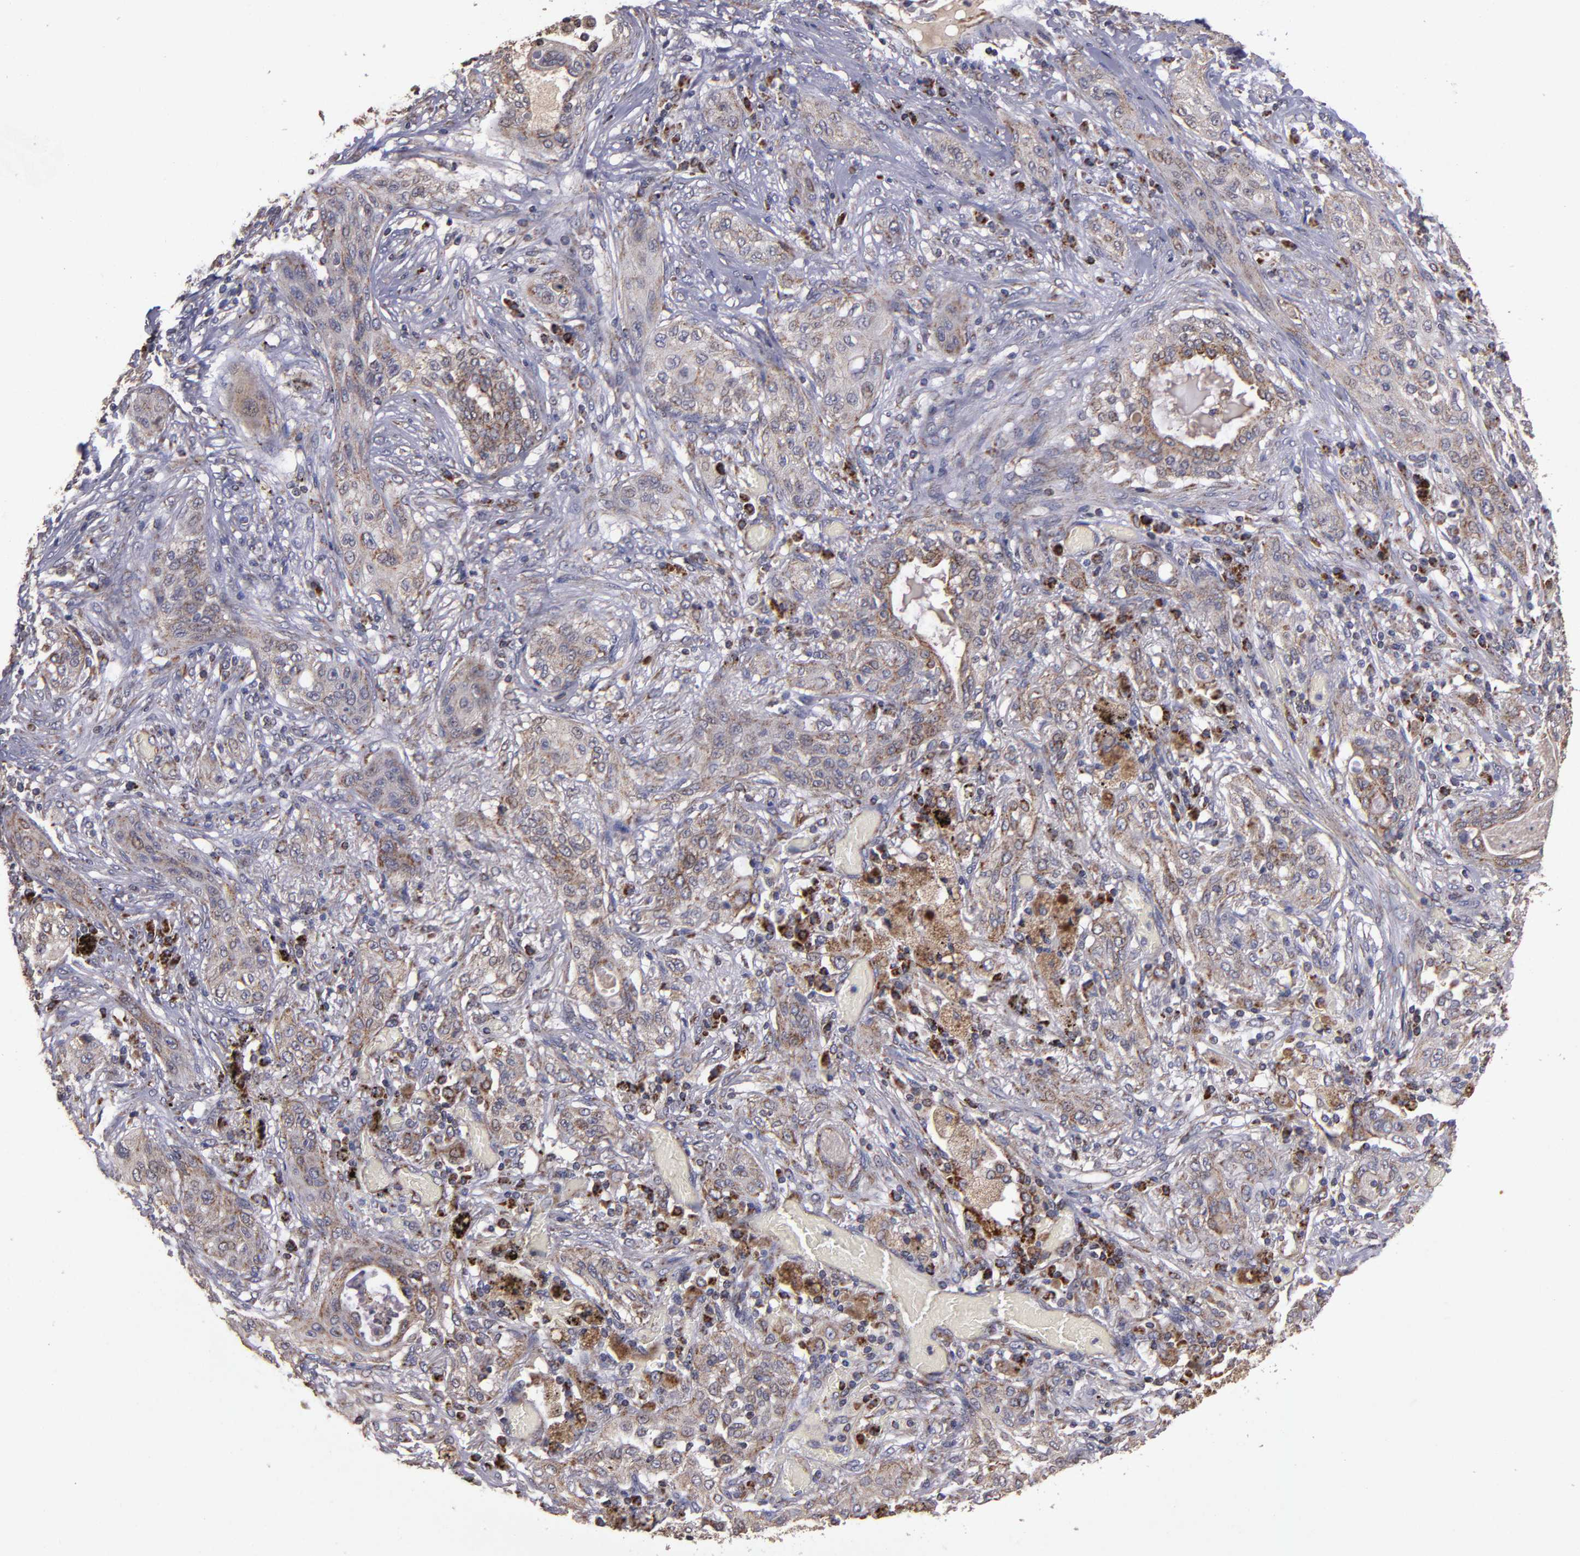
{"staining": {"intensity": "weak", "quantity": ">75%", "location": "cytoplasmic/membranous"}, "tissue": "lung cancer", "cell_type": "Tumor cells", "image_type": "cancer", "snomed": [{"axis": "morphology", "description": "Squamous cell carcinoma, NOS"}, {"axis": "topography", "description": "Lung"}], "caption": "The image demonstrates a brown stain indicating the presence of a protein in the cytoplasmic/membranous of tumor cells in lung squamous cell carcinoma.", "gene": "TIMM9", "patient": {"sex": "female", "age": 47}}